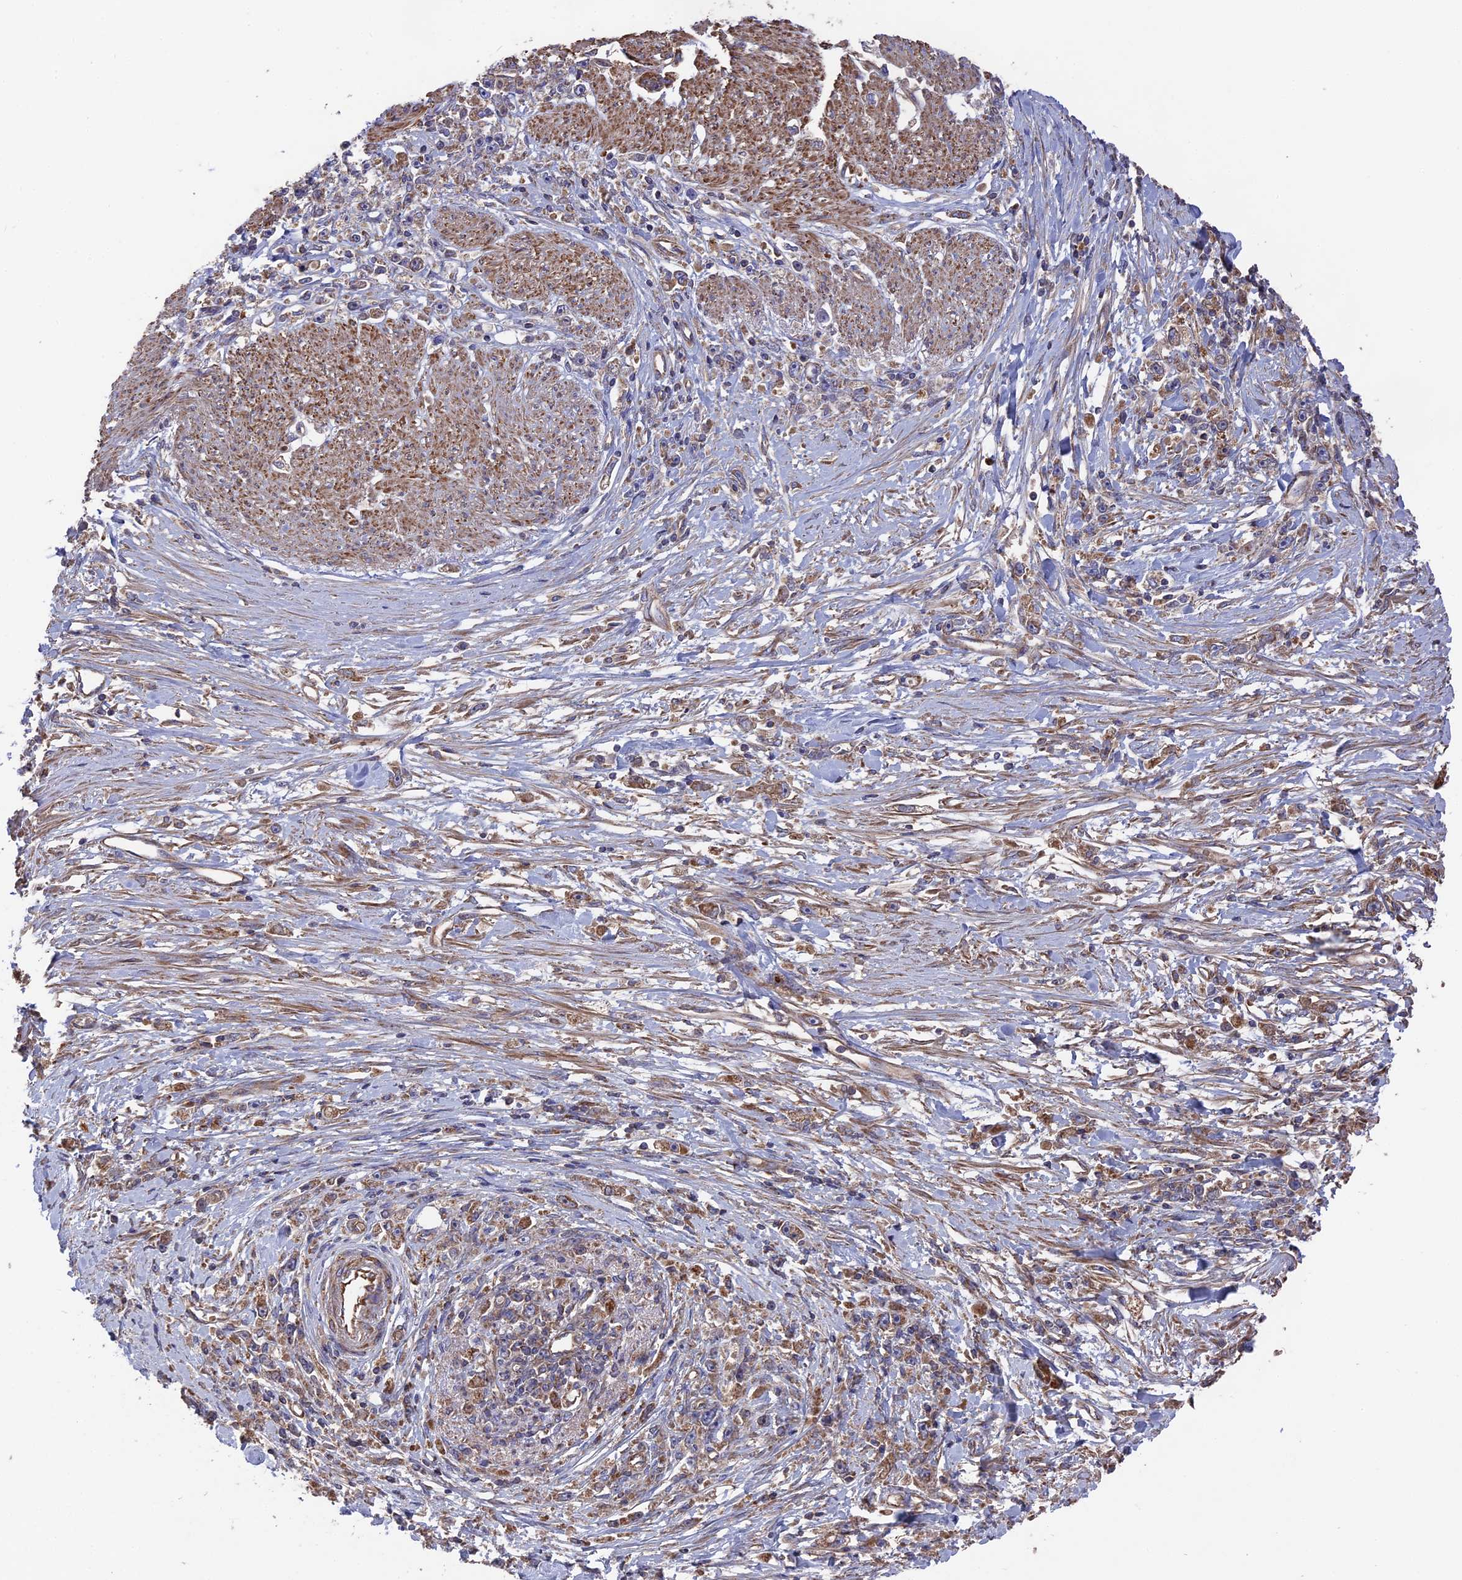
{"staining": {"intensity": "weak", "quantity": "25%-75%", "location": "cytoplasmic/membranous"}, "tissue": "stomach cancer", "cell_type": "Tumor cells", "image_type": "cancer", "snomed": [{"axis": "morphology", "description": "Adenocarcinoma, NOS"}, {"axis": "topography", "description": "Stomach"}], "caption": "Adenocarcinoma (stomach) was stained to show a protein in brown. There is low levels of weak cytoplasmic/membranous positivity in approximately 25%-75% of tumor cells. (Brightfield microscopy of DAB IHC at high magnification).", "gene": "TELO2", "patient": {"sex": "female", "age": 59}}